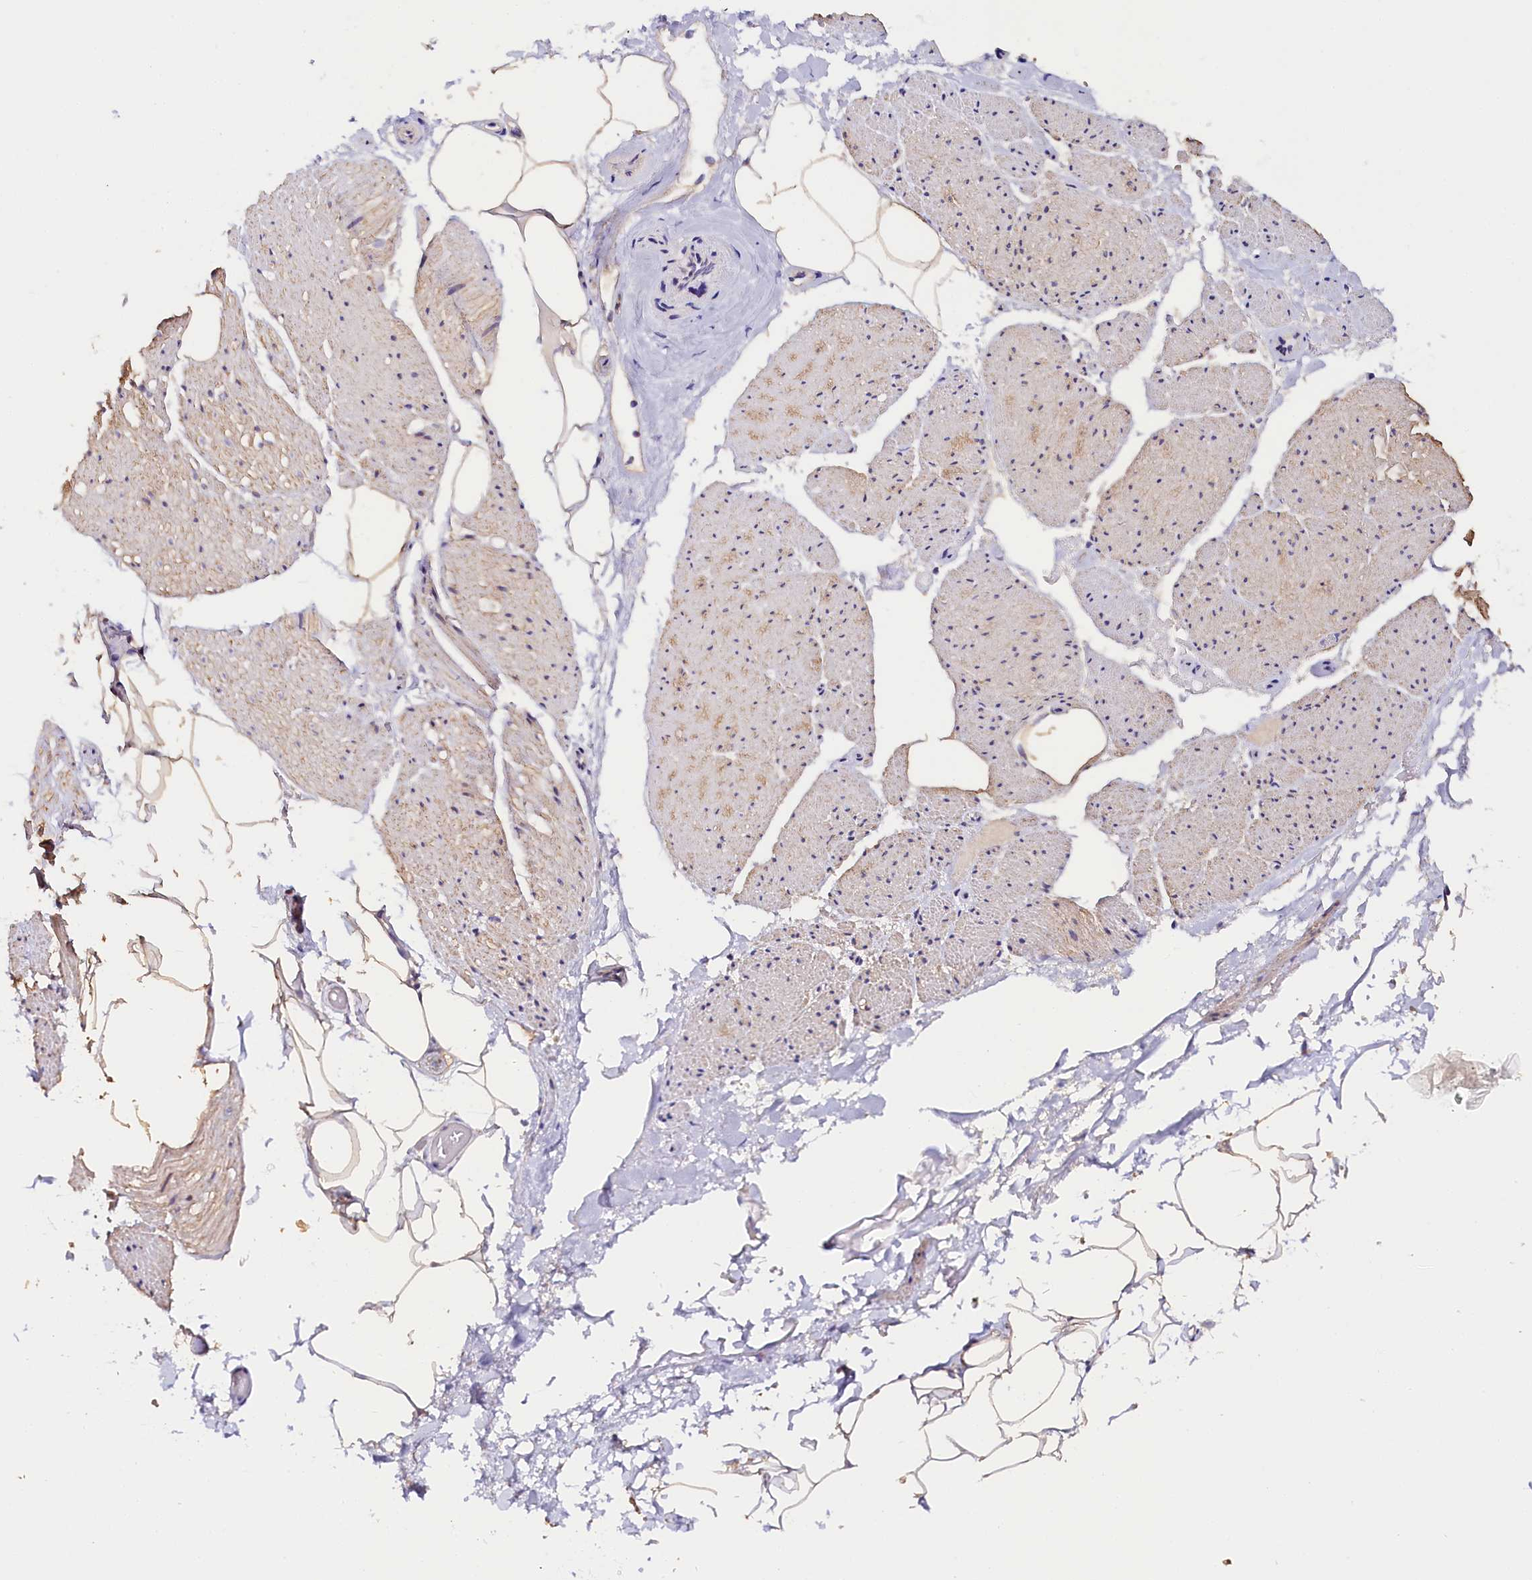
{"staining": {"intensity": "weak", "quantity": ">75%", "location": "cytoplasmic/membranous"}, "tissue": "adipose tissue", "cell_type": "Adipocytes", "image_type": "normal", "snomed": [{"axis": "morphology", "description": "Normal tissue, NOS"}, {"axis": "morphology", "description": "Adenocarcinoma, Low grade"}, {"axis": "topography", "description": "Prostate"}, {"axis": "topography", "description": "Peripheral nerve tissue"}], "caption": "A high-resolution micrograph shows IHC staining of normal adipose tissue, which exhibits weak cytoplasmic/membranous staining in approximately >75% of adipocytes.", "gene": "KATNB1", "patient": {"sex": "male", "age": 63}}